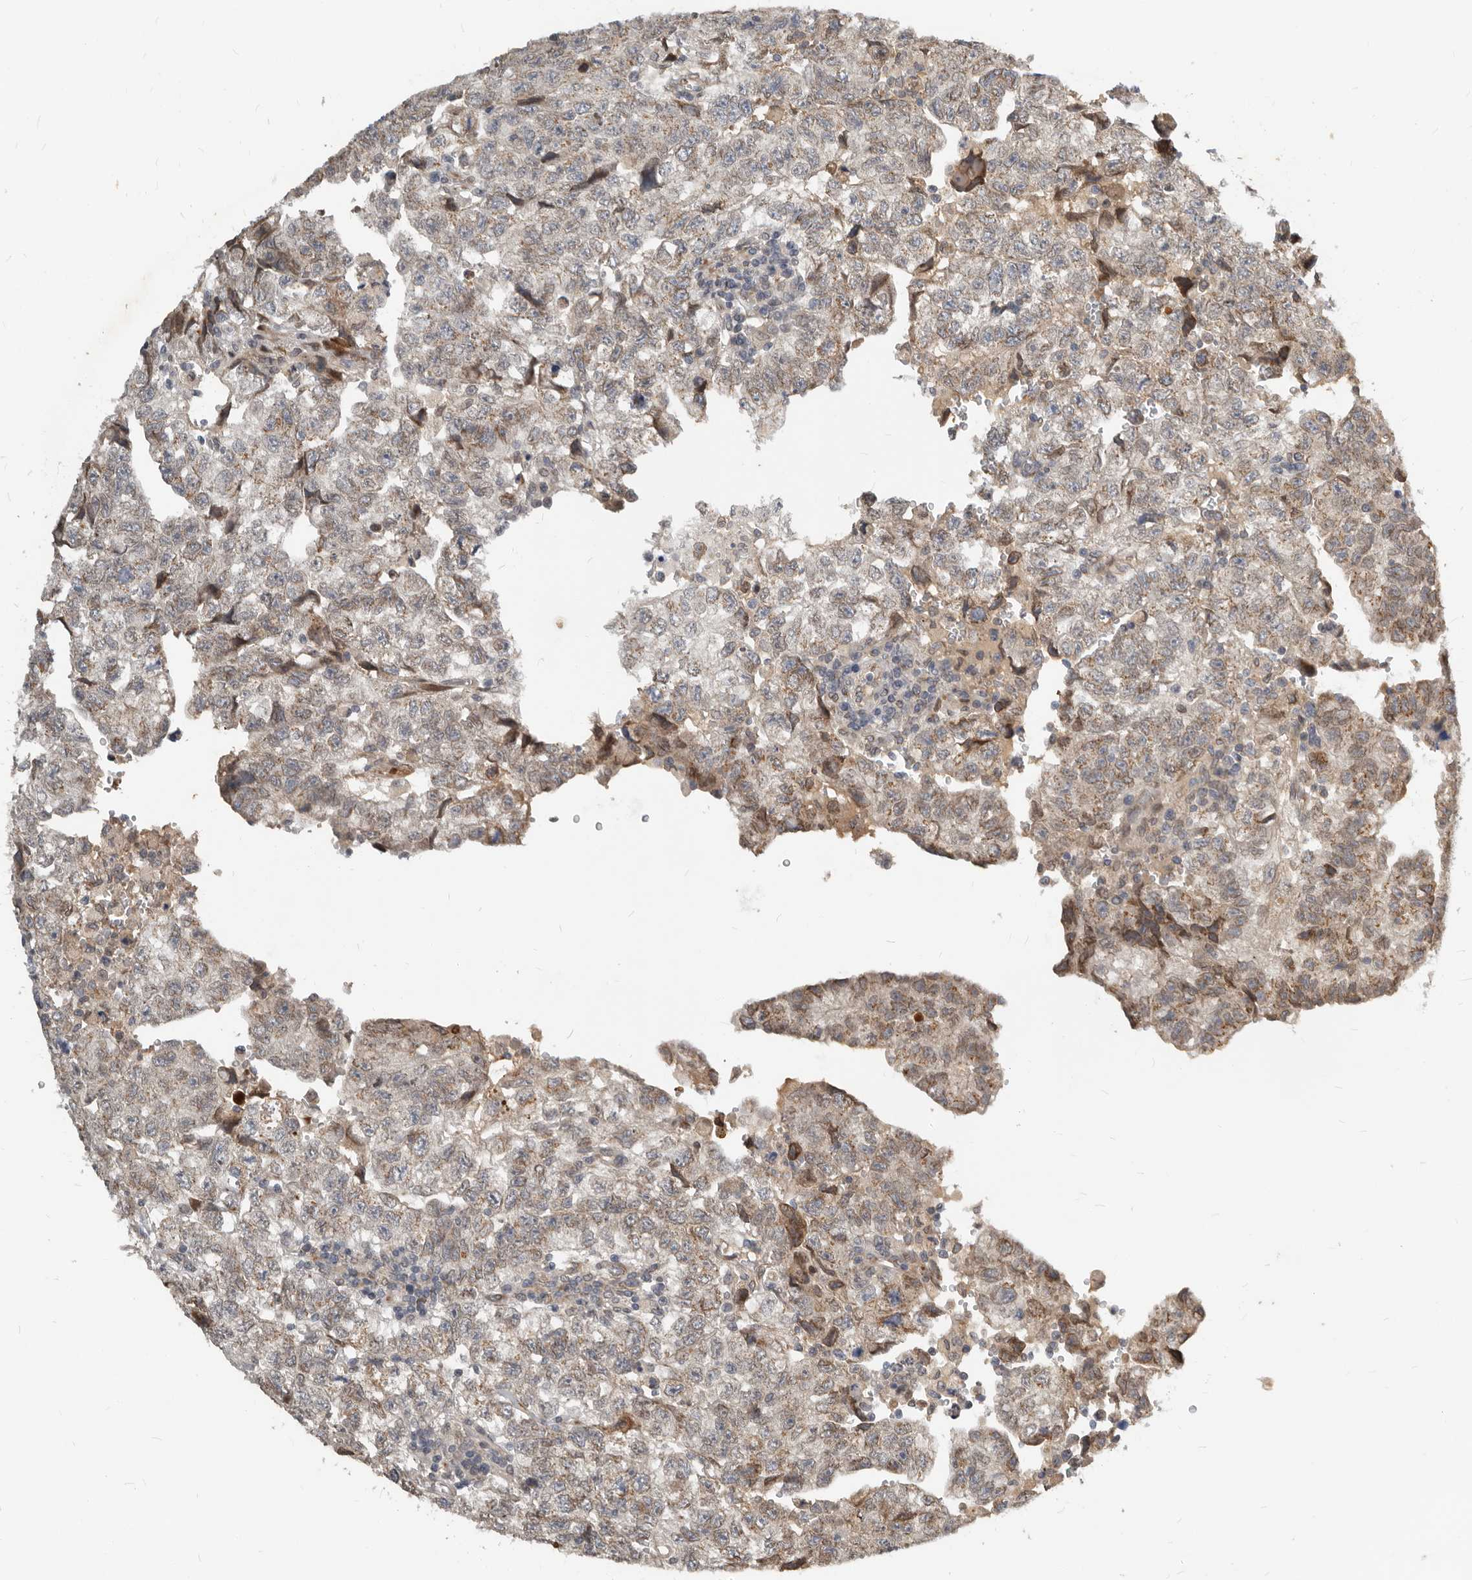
{"staining": {"intensity": "weak", "quantity": "25%-75%", "location": "cytoplasmic/membranous"}, "tissue": "testis cancer", "cell_type": "Tumor cells", "image_type": "cancer", "snomed": [{"axis": "morphology", "description": "Carcinoma, Embryonal, NOS"}, {"axis": "topography", "description": "Testis"}], "caption": "This image demonstrates IHC staining of human testis cancer, with low weak cytoplasmic/membranous positivity in approximately 25%-75% of tumor cells.", "gene": "NPY4R", "patient": {"sex": "male", "age": 36}}